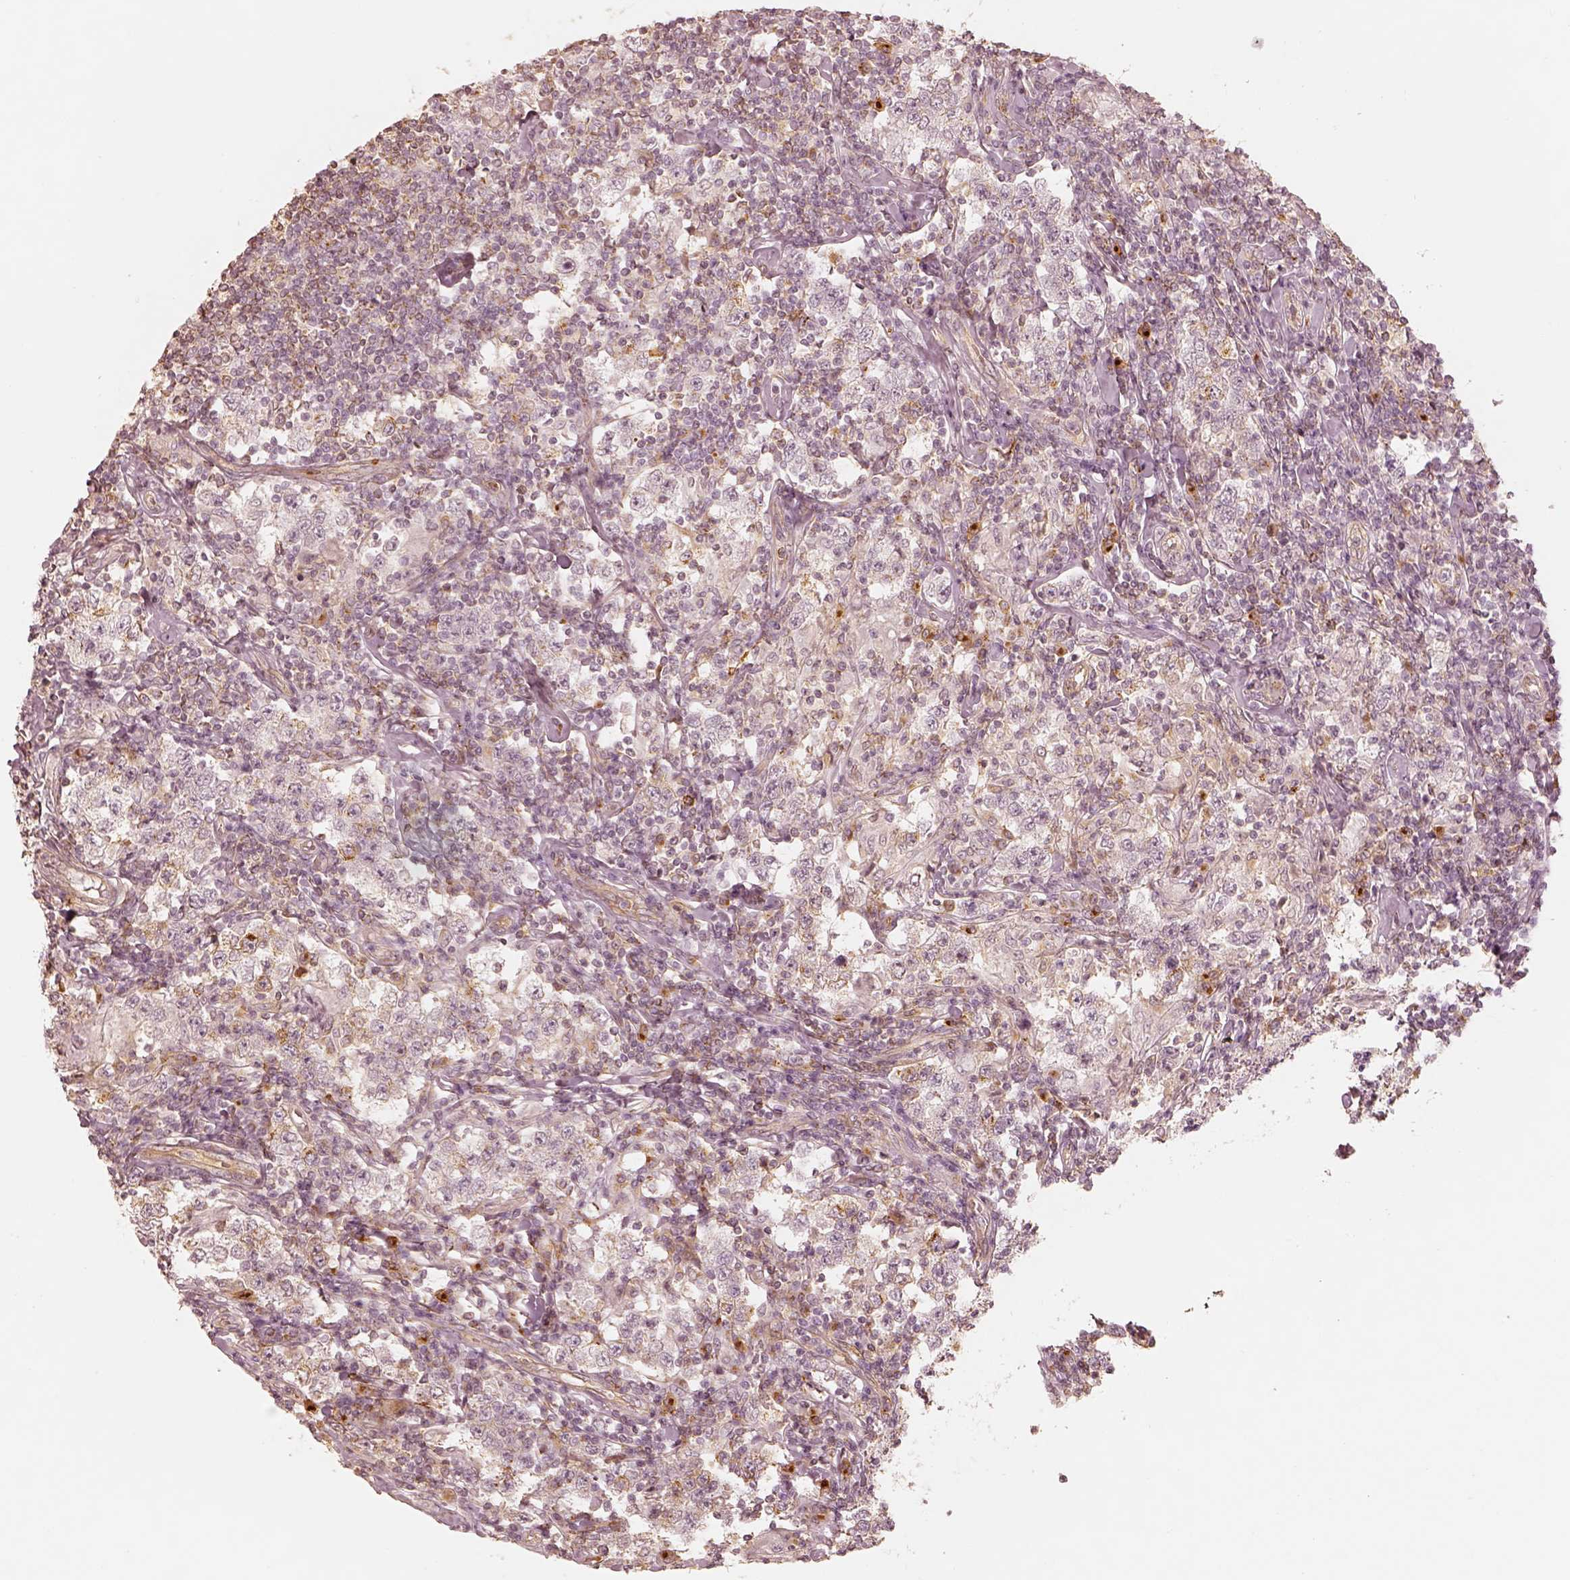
{"staining": {"intensity": "weak", "quantity": "<25%", "location": "cytoplasmic/membranous"}, "tissue": "testis cancer", "cell_type": "Tumor cells", "image_type": "cancer", "snomed": [{"axis": "morphology", "description": "Seminoma, NOS"}, {"axis": "morphology", "description": "Carcinoma, Embryonal, NOS"}, {"axis": "topography", "description": "Testis"}], "caption": "Immunohistochemical staining of human testis seminoma reveals no significant expression in tumor cells.", "gene": "GORASP2", "patient": {"sex": "male", "age": 41}}